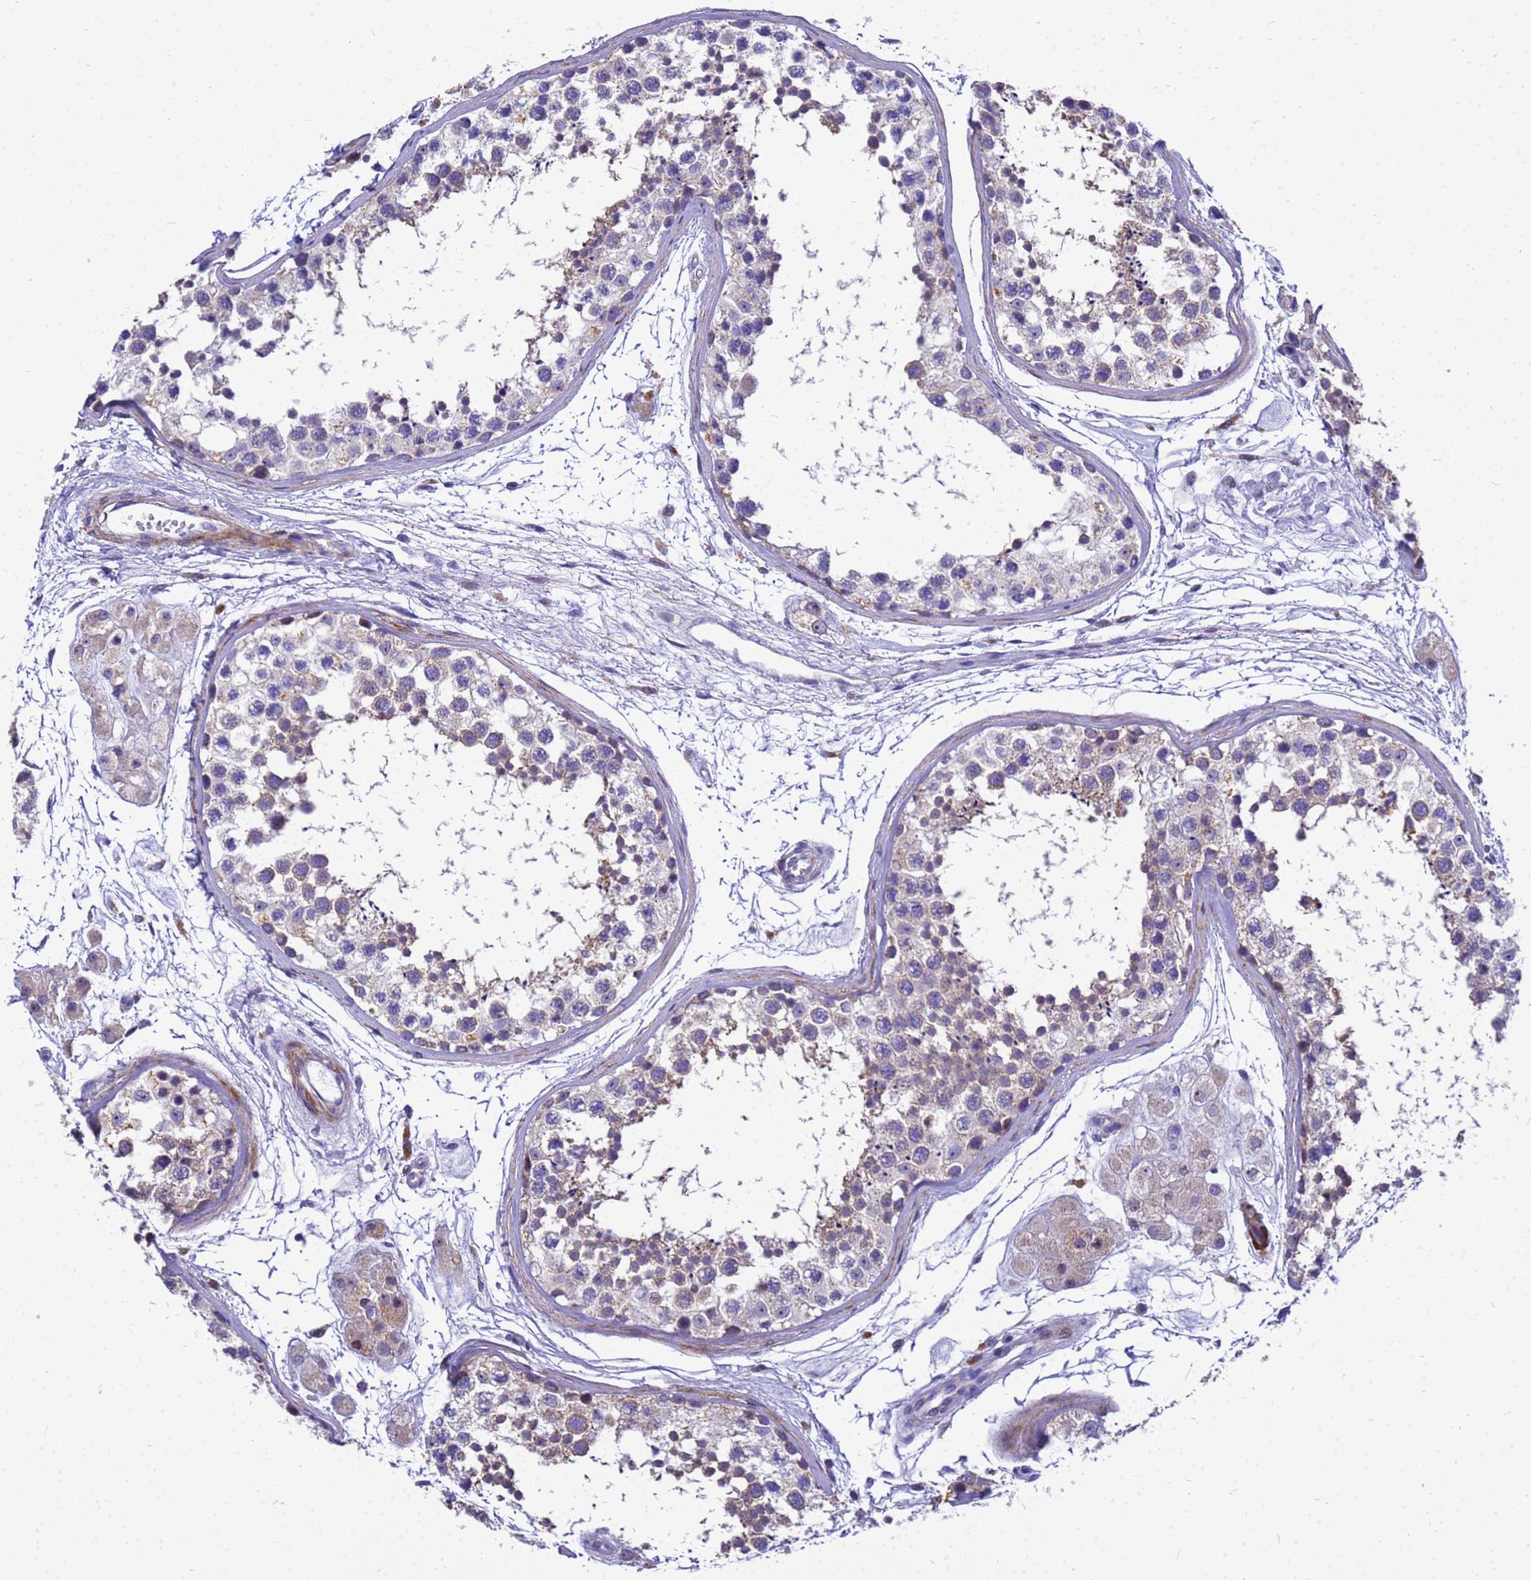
{"staining": {"intensity": "weak", "quantity": "25%-75%", "location": "cytoplasmic/membranous"}, "tissue": "testis", "cell_type": "Cells in seminiferous ducts", "image_type": "normal", "snomed": [{"axis": "morphology", "description": "Normal tissue, NOS"}, {"axis": "topography", "description": "Testis"}], "caption": "A low amount of weak cytoplasmic/membranous expression is identified in about 25%-75% of cells in seminiferous ducts in benign testis. The protein is stained brown, and the nuclei are stained in blue (DAB IHC with brightfield microscopy, high magnification).", "gene": "POP7", "patient": {"sex": "male", "age": 56}}